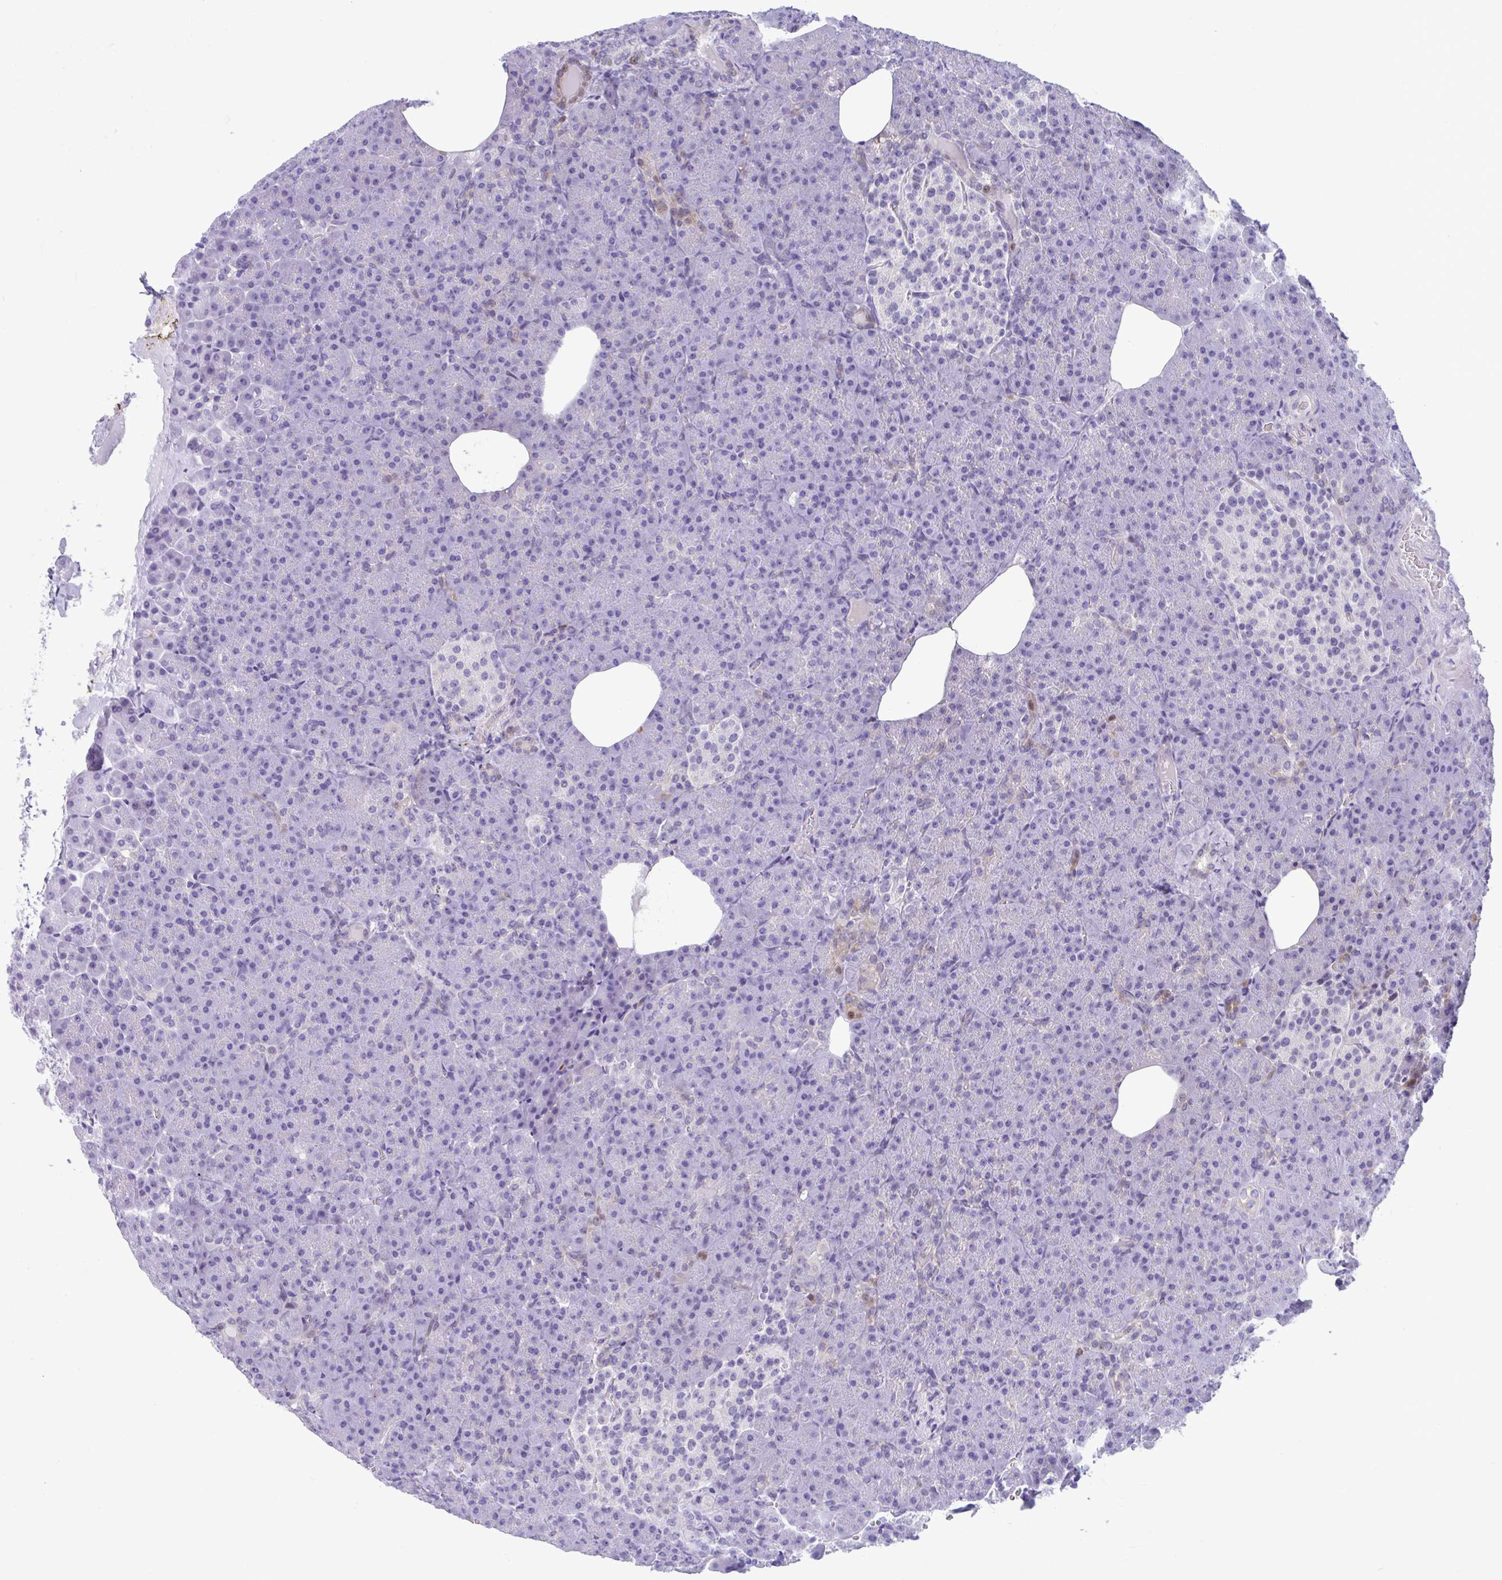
{"staining": {"intensity": "negative", "quantity": "none", "location": "none"}, "tissue": "pancreas", "cell_type": "Exocrine glandular cells", "image_type": "normal", "snomed": [{"axis": "morphology", "description": "Normal tissue, NOS"}, {"axis": "topography", "description": "Pancreas"}], "caption": "IHC photomicrograph of normal pancreas: human pancreas stained with DAB (3,3'-diaminobenzidine) reveals no significant protein positivity in exocrine glandular cells. (Brightfield microscopy of DAB (3,3'-diaminobenzidine) IHC at high magnification).", "gene": "ISL1", "patient": {"sex": "female", "age": 74}}